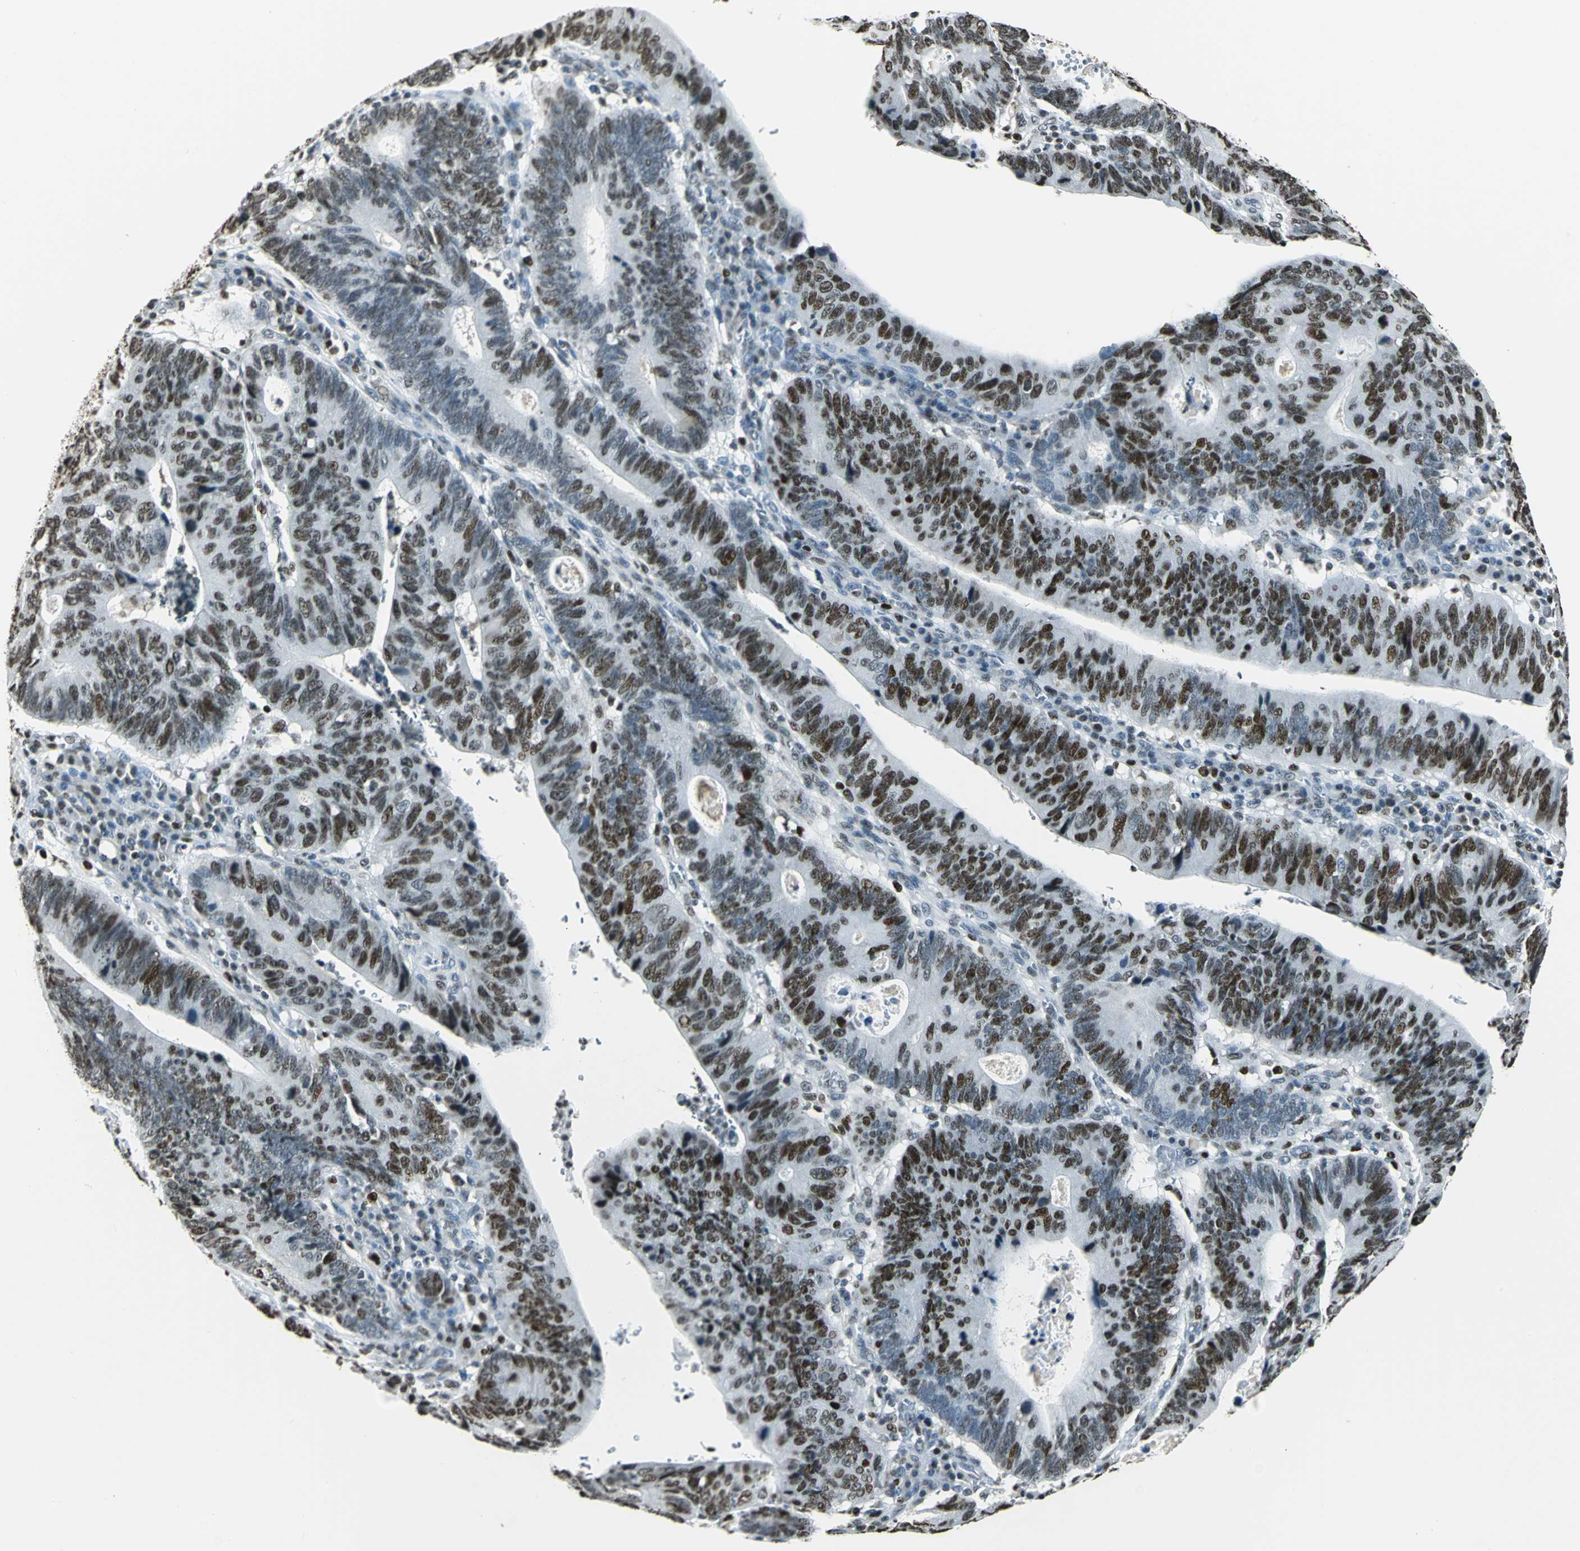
{"staining": {"intensity": "strong", "quantity": "25%-75%", "location": "nuclear"}, "tissue": "stomach cancer", "cell_type": "Tumor cells", "image_type": "cancer", "snomed": [{"axis": "morphology", "description": "Adenocarcinoma, NOS"}, {"axis": "topography", "description": "Stomach"}], "caption": "Brown immunohistochemical staining in human stomach cancer (adenocarcinoma) displays strong nuclear positivity in about 25%-75% of tumor cells. Nuclei are stained in blue.", "gene": "MCM4", "patient": {"sex": "male", "age": 59}}